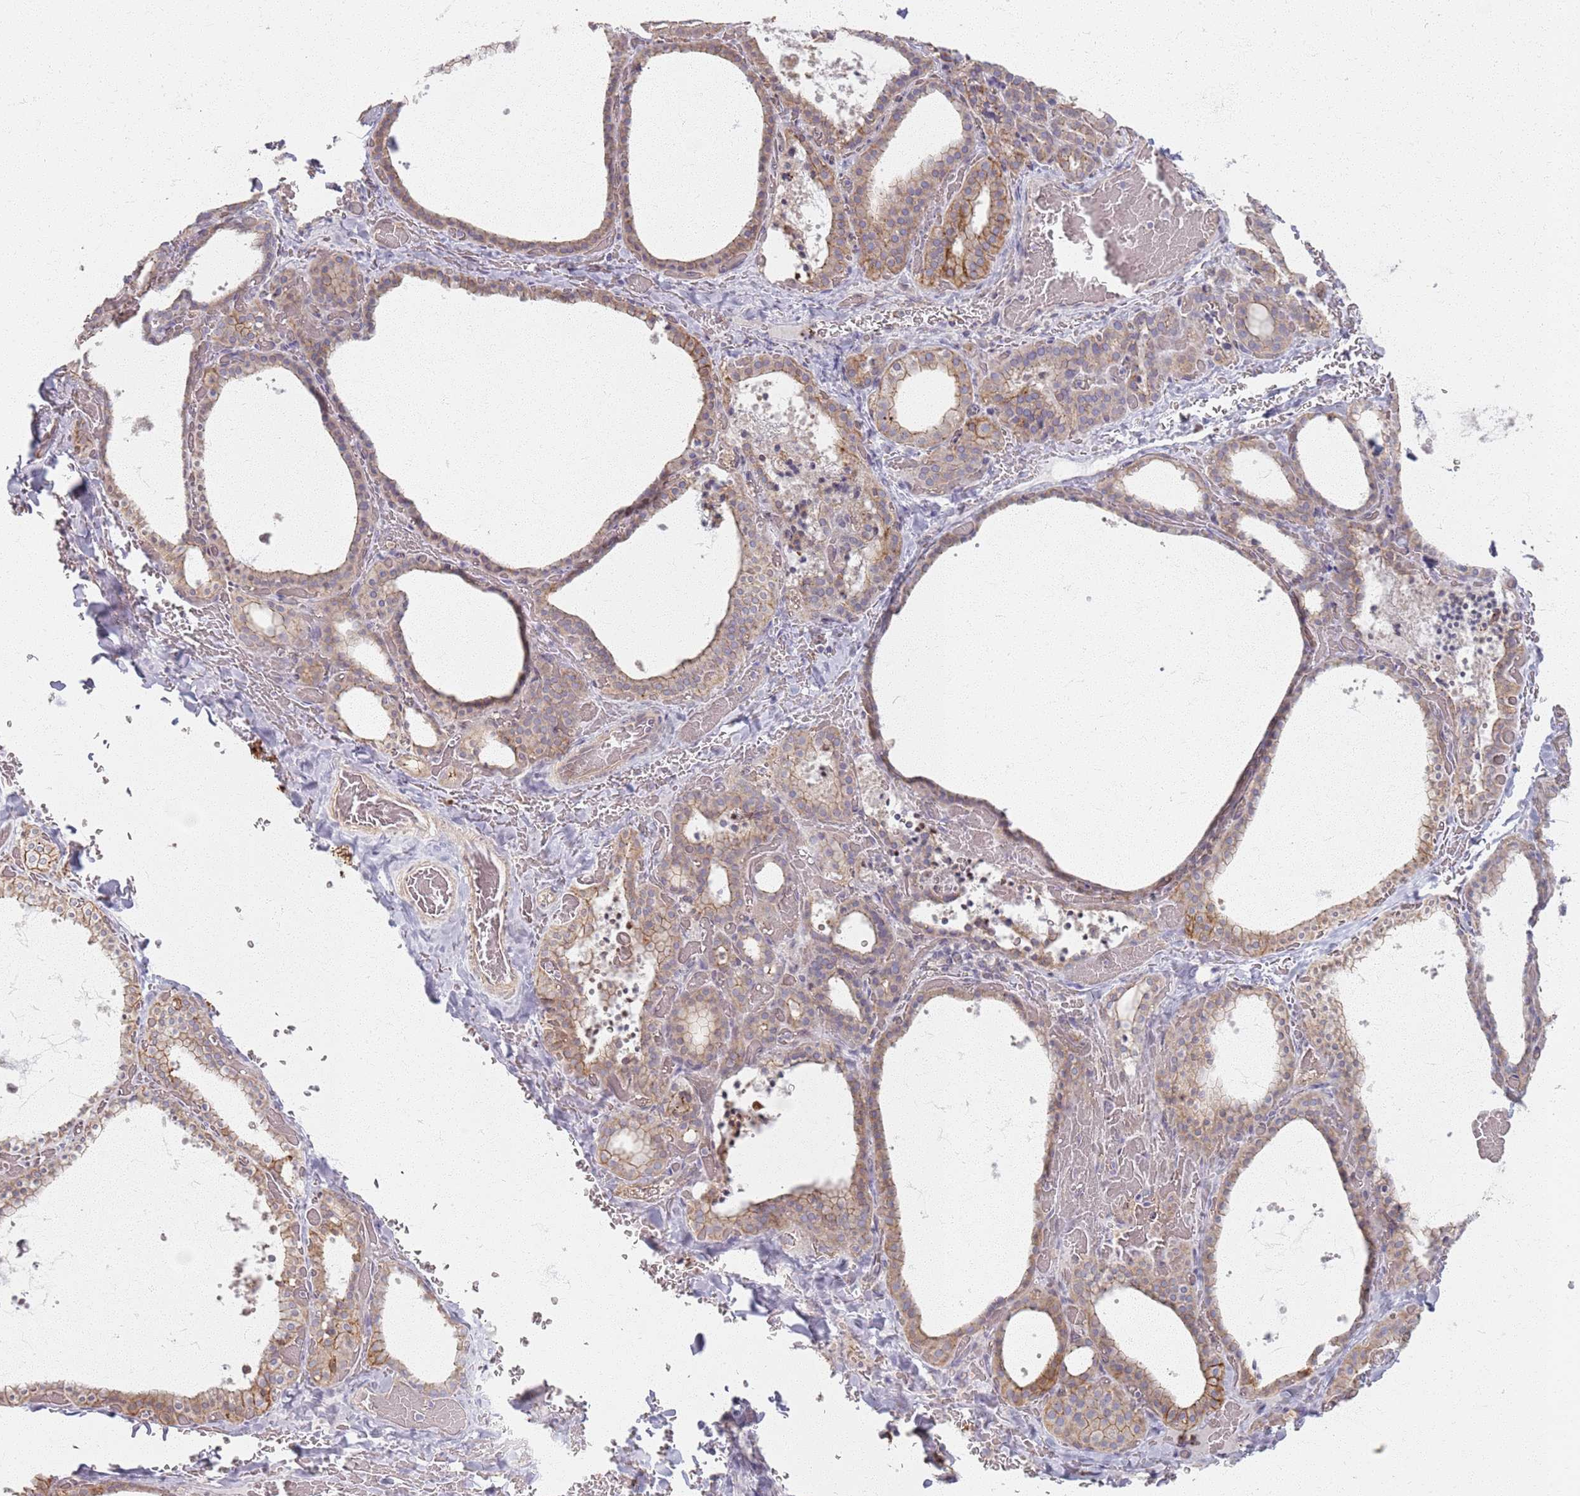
{"staining": {"intensity": "weak", "quantity": ">75%", "location": "cytoplasmic/membranous"}, "tissue": "thyroid gland", "cell_type": "Glandular cells", "image_type": "normal", "snomed": [{"axis": "morphology", "description": "Normal tissue, NOS"}, {"axis": "topography", "description": "Thyroid gland"}], "caption": "Glandular cells show low levels of weak cytoplasmic/membranous expression in approximately >75% of cells in normal thyroid gland.", "gene": "KCNA5", "patient": {"sex": "female", "age": 39}}